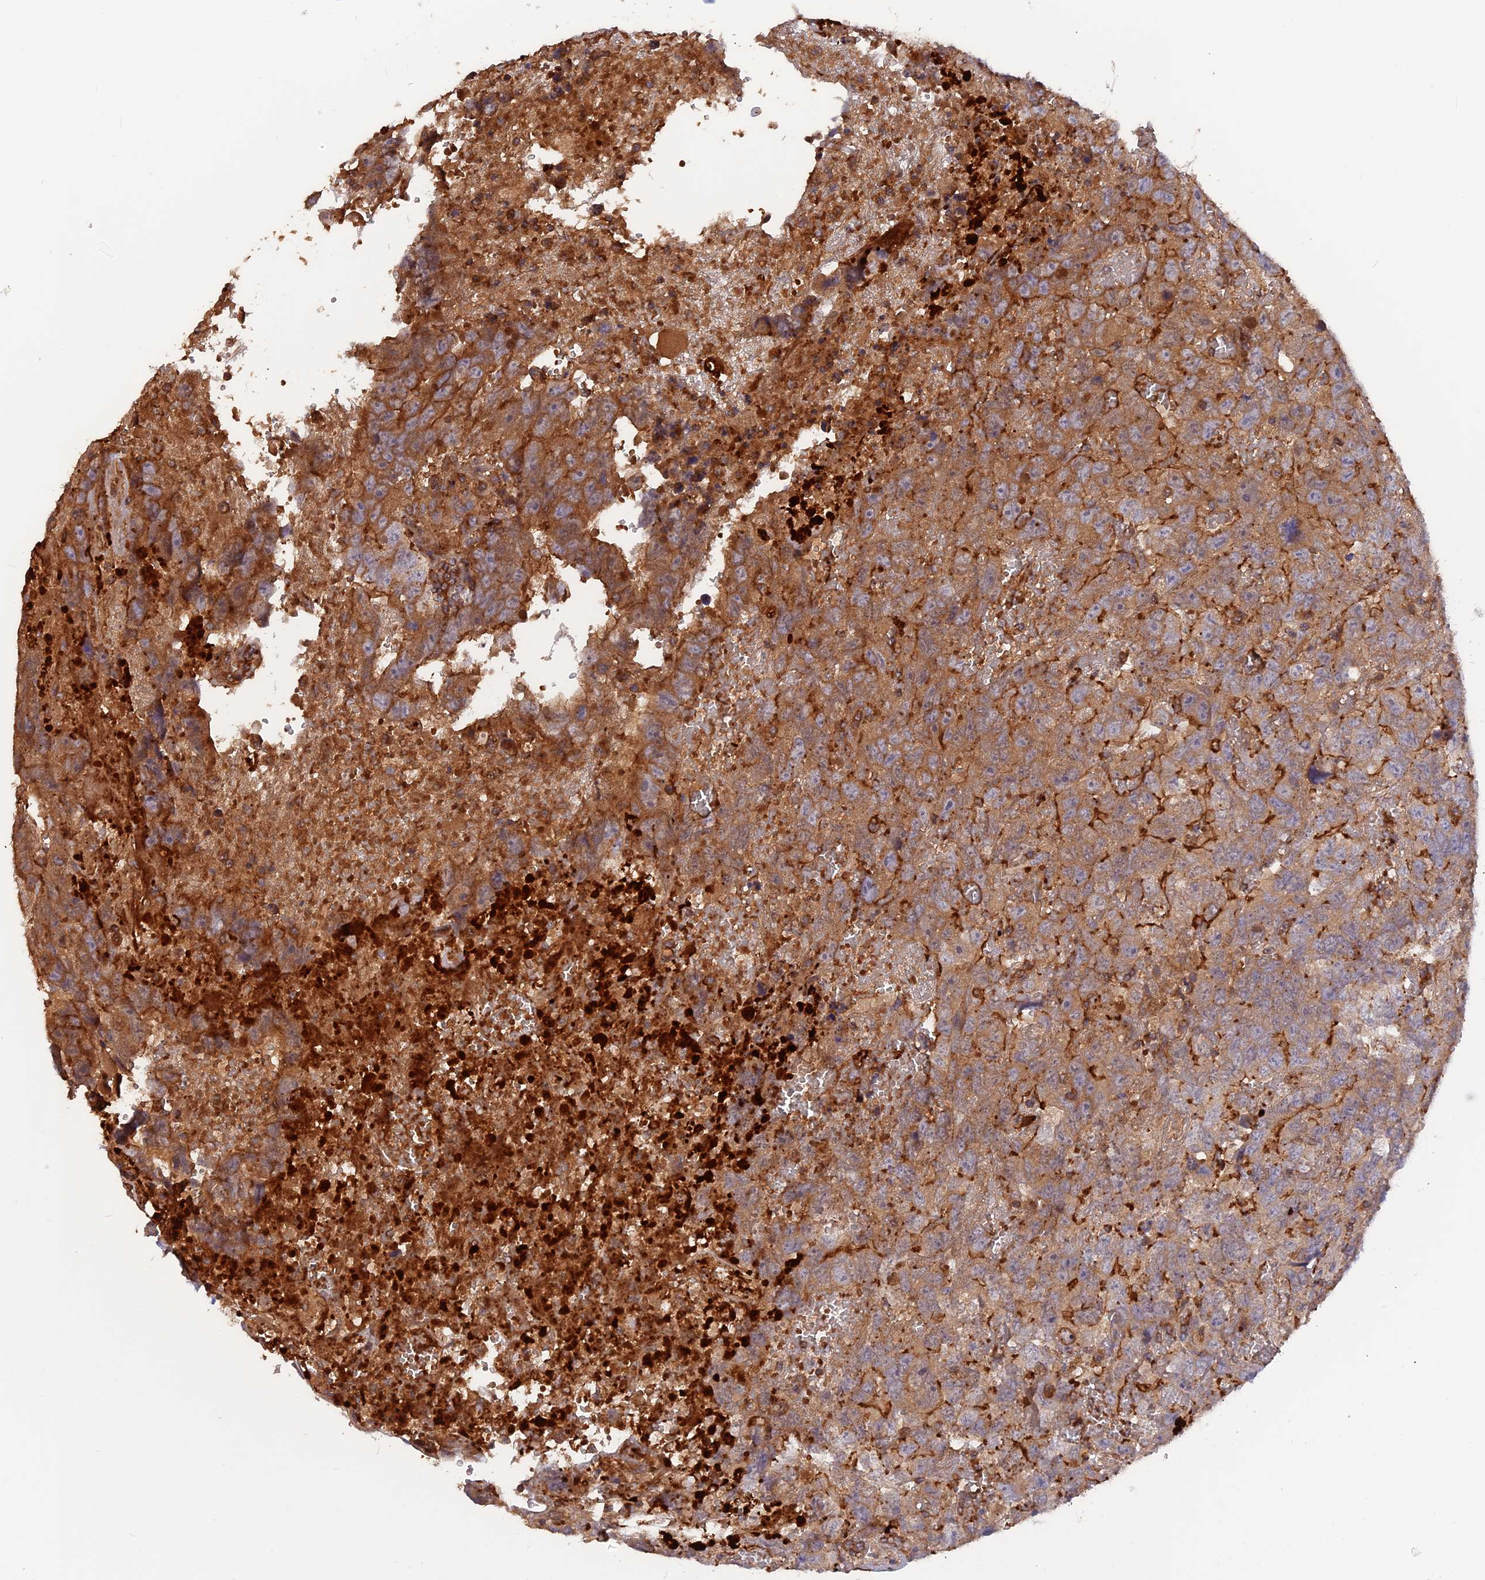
{"staining": {"intensity": "moderate", "quantity": ">75%", "location": "cytoplasmic/membranous"}, "tissue": "testis cancer", "cell_type": "Tumor cells", "image_type": "cancer", "snomed": [{"axis": "morphology", "description": "Carcinoma, Embryonal, NOS"}, {"axis": "topography", "description": "Testis"}], "caption": "This histopathology image shows IHC staining of human testis cancer, with medium moderate cytoplasmic/membranous expression in approximately >75% of tumor cells.", "gene": "CPNE7", "patient": {"sex": "male", "age": 45}}